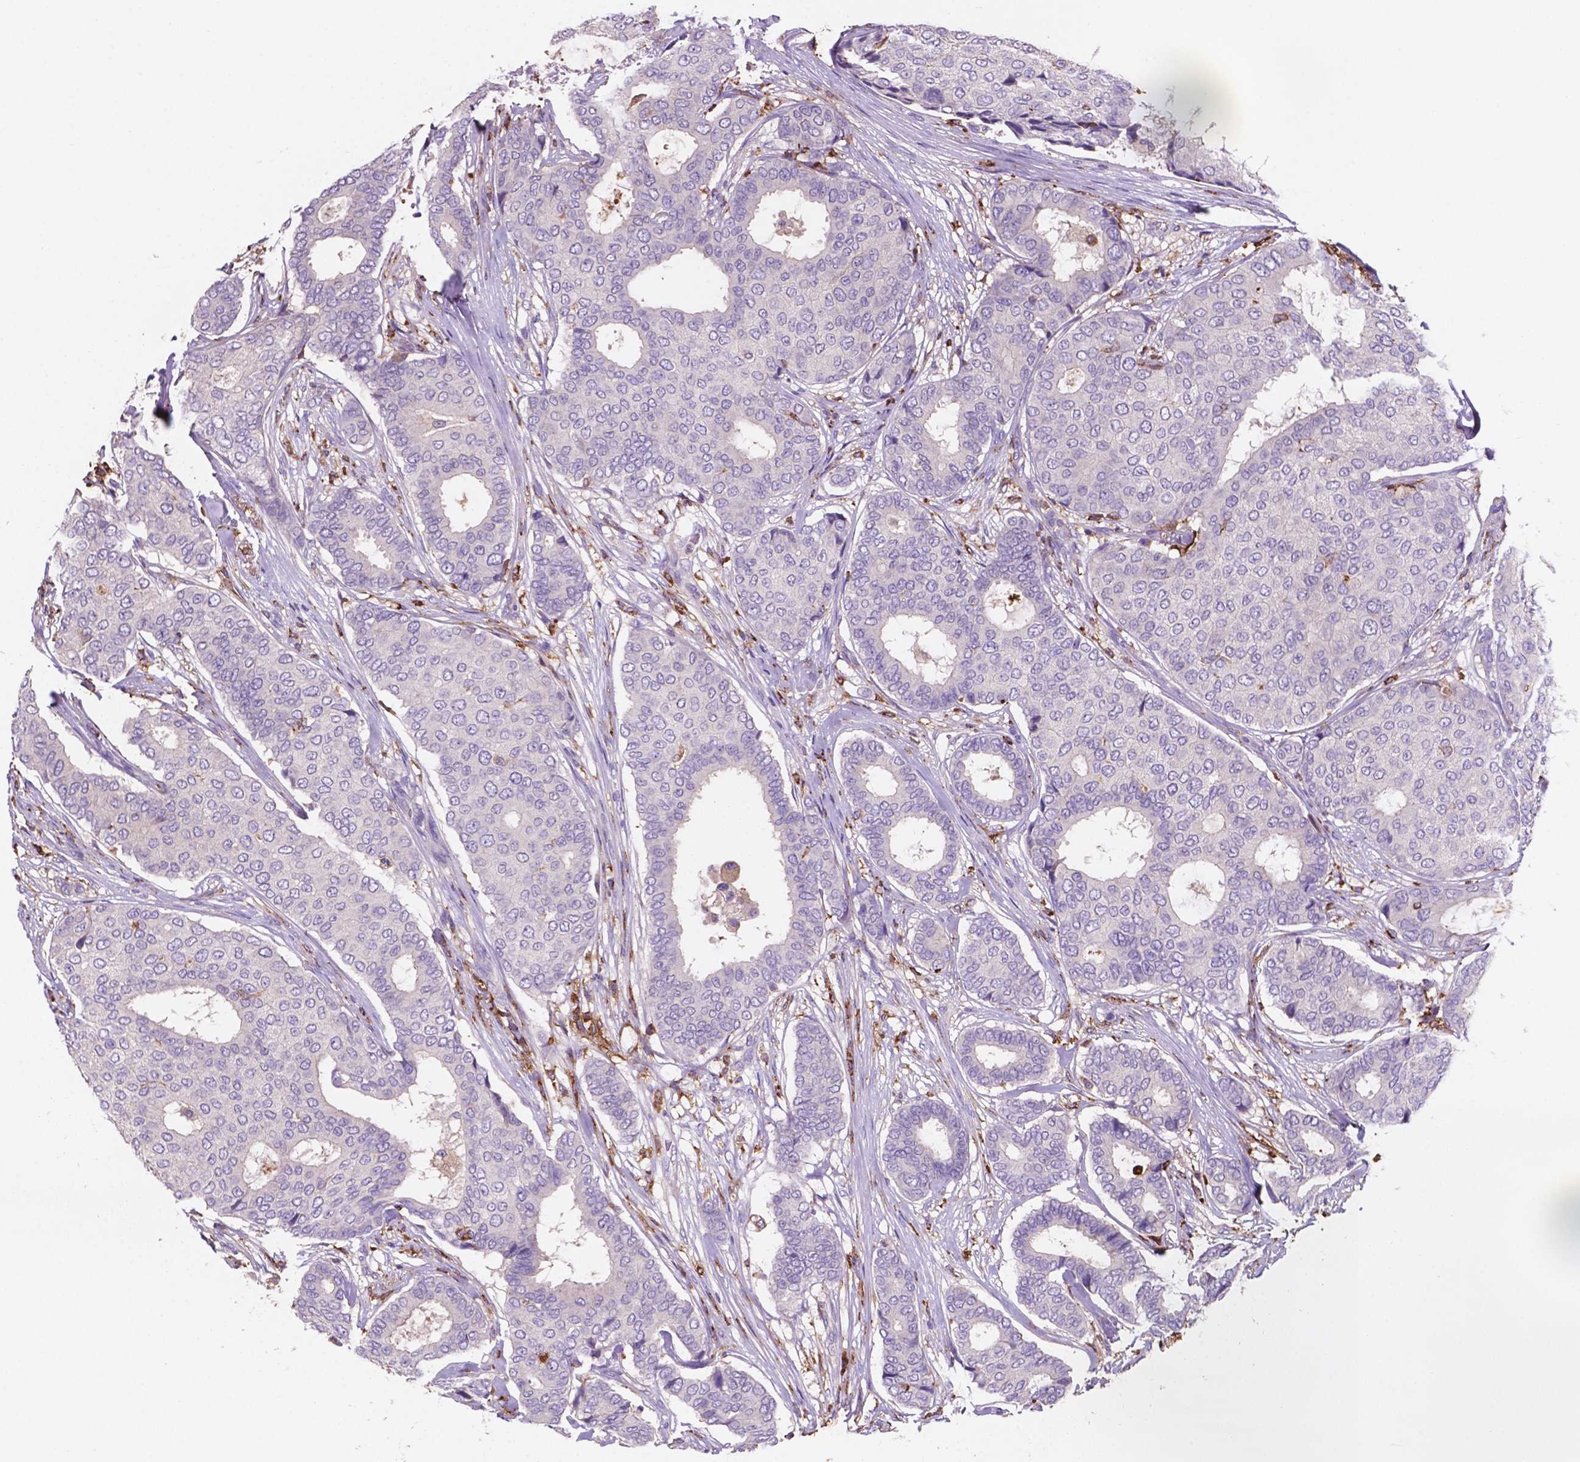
{"staining": {"intensity": "negative", "quantity": "none", "location": "none"}, "tissue": "breast cancer", "cell_type": "Tumor cells", "image_type": "cancer", "snomed": [{"axis": "morphology", "description": "Duct carcinoma"}, {"axis": "topography", "description": "Breast"}], "caption": "A photomicrograph of invasive ductal carcinoma (breast) stained for a protein reveals no brown staining in tumor cells.", "gene": "MKRN2OS", "patient": {"sex": "female", "age": 75}}